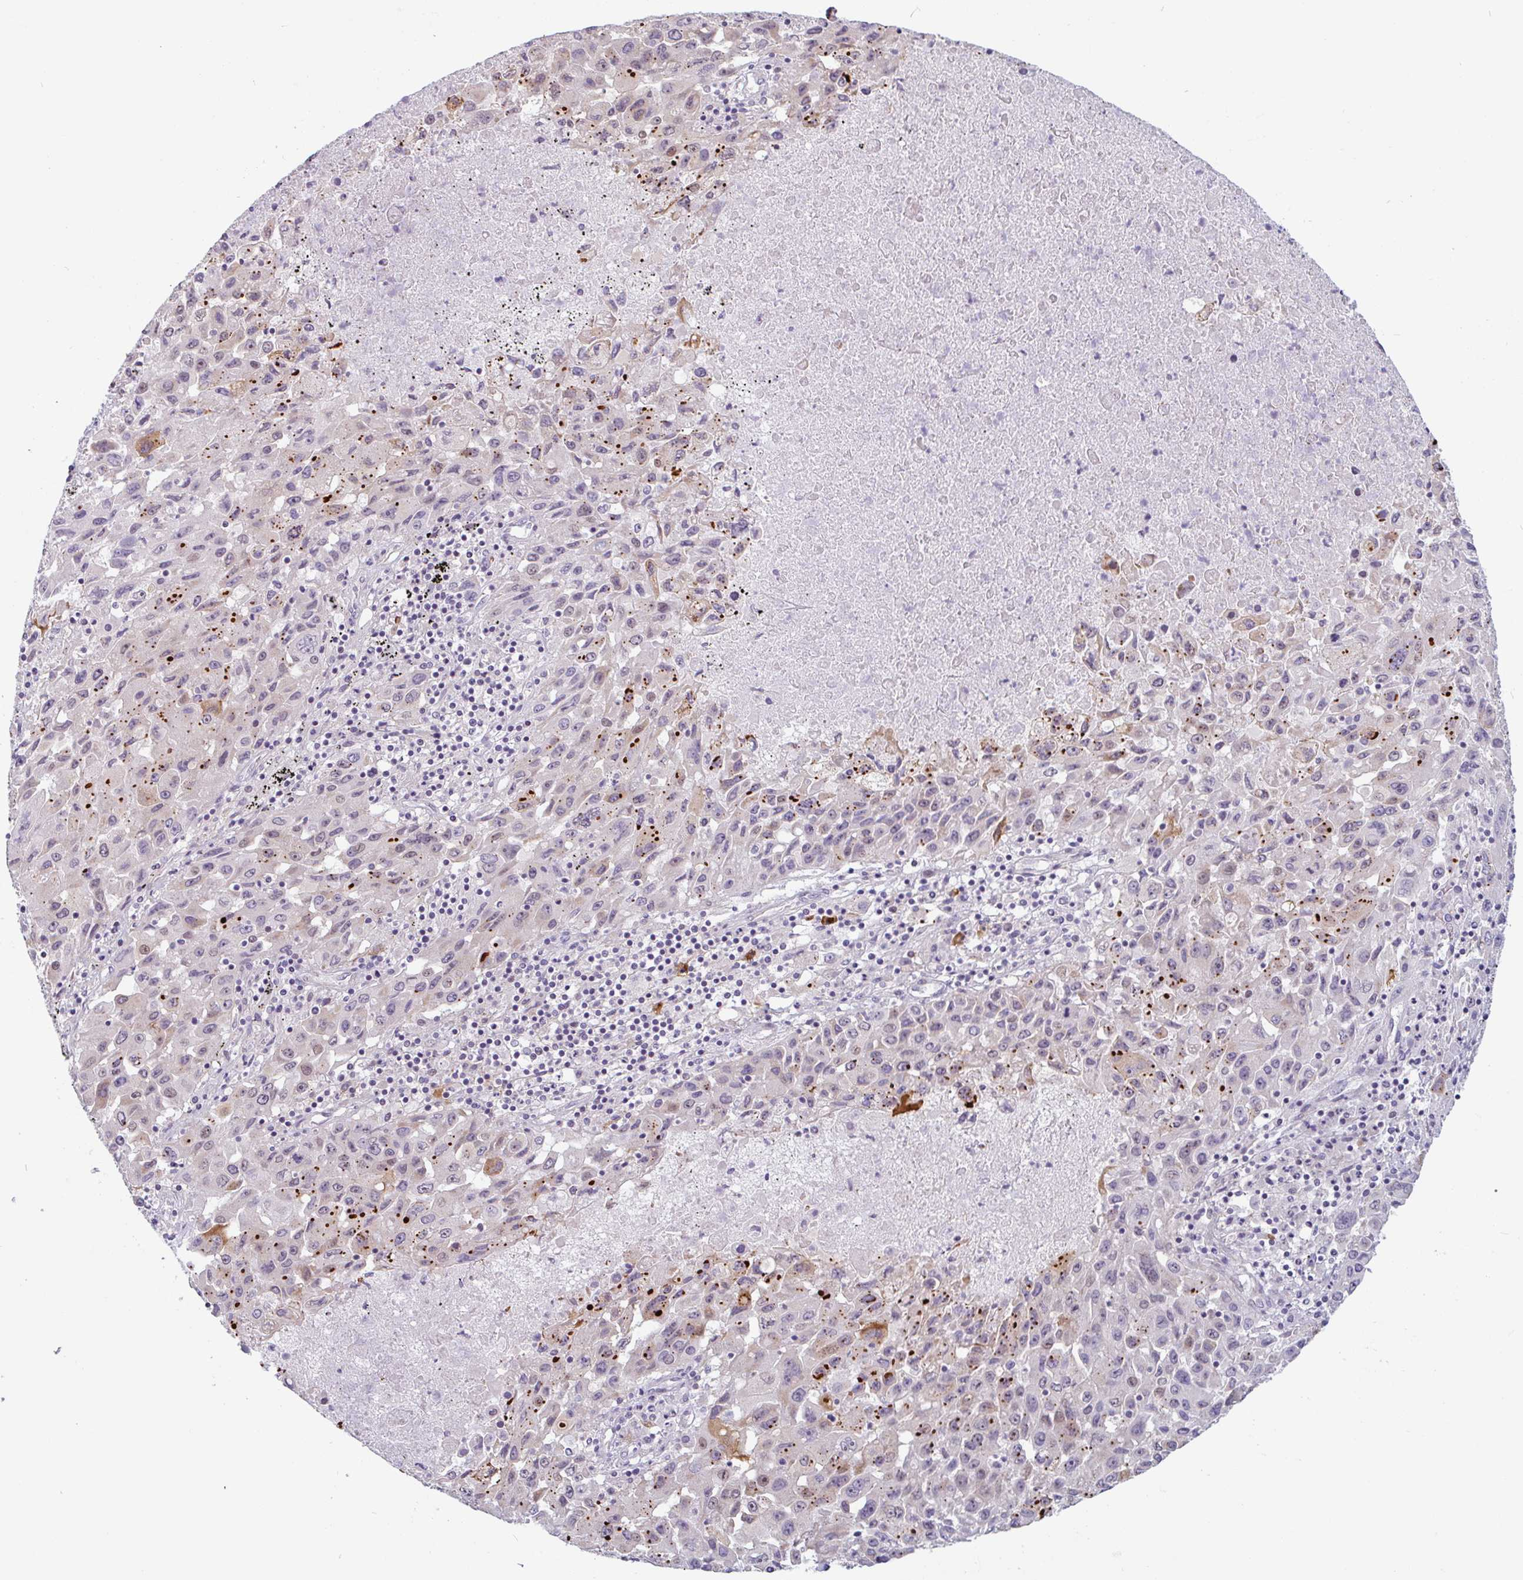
{"staining": {"intensity": "weak", "quantity": "<25%", "location": "cytoplasmic/membranous"}, "tissue": "lung cancer", "cell_type": "Tumor cells", "image_type": "cancer", "snomed": [{"axis": "morphology", "description": "Squamous cell carcinoma, NOS"}, {"axis": "topography", "description": "Lung"}], "caption": "IHC photomicrograph of neoplastic tissue: human lung cancer (squamous cell carcinoma) stained with DAB (3,3'-diaminobenzidine) demonstrates no significant protein expression in tumor cells.", "gene": "TMEM119", "patient": {"sex": "male", "age": 63}}